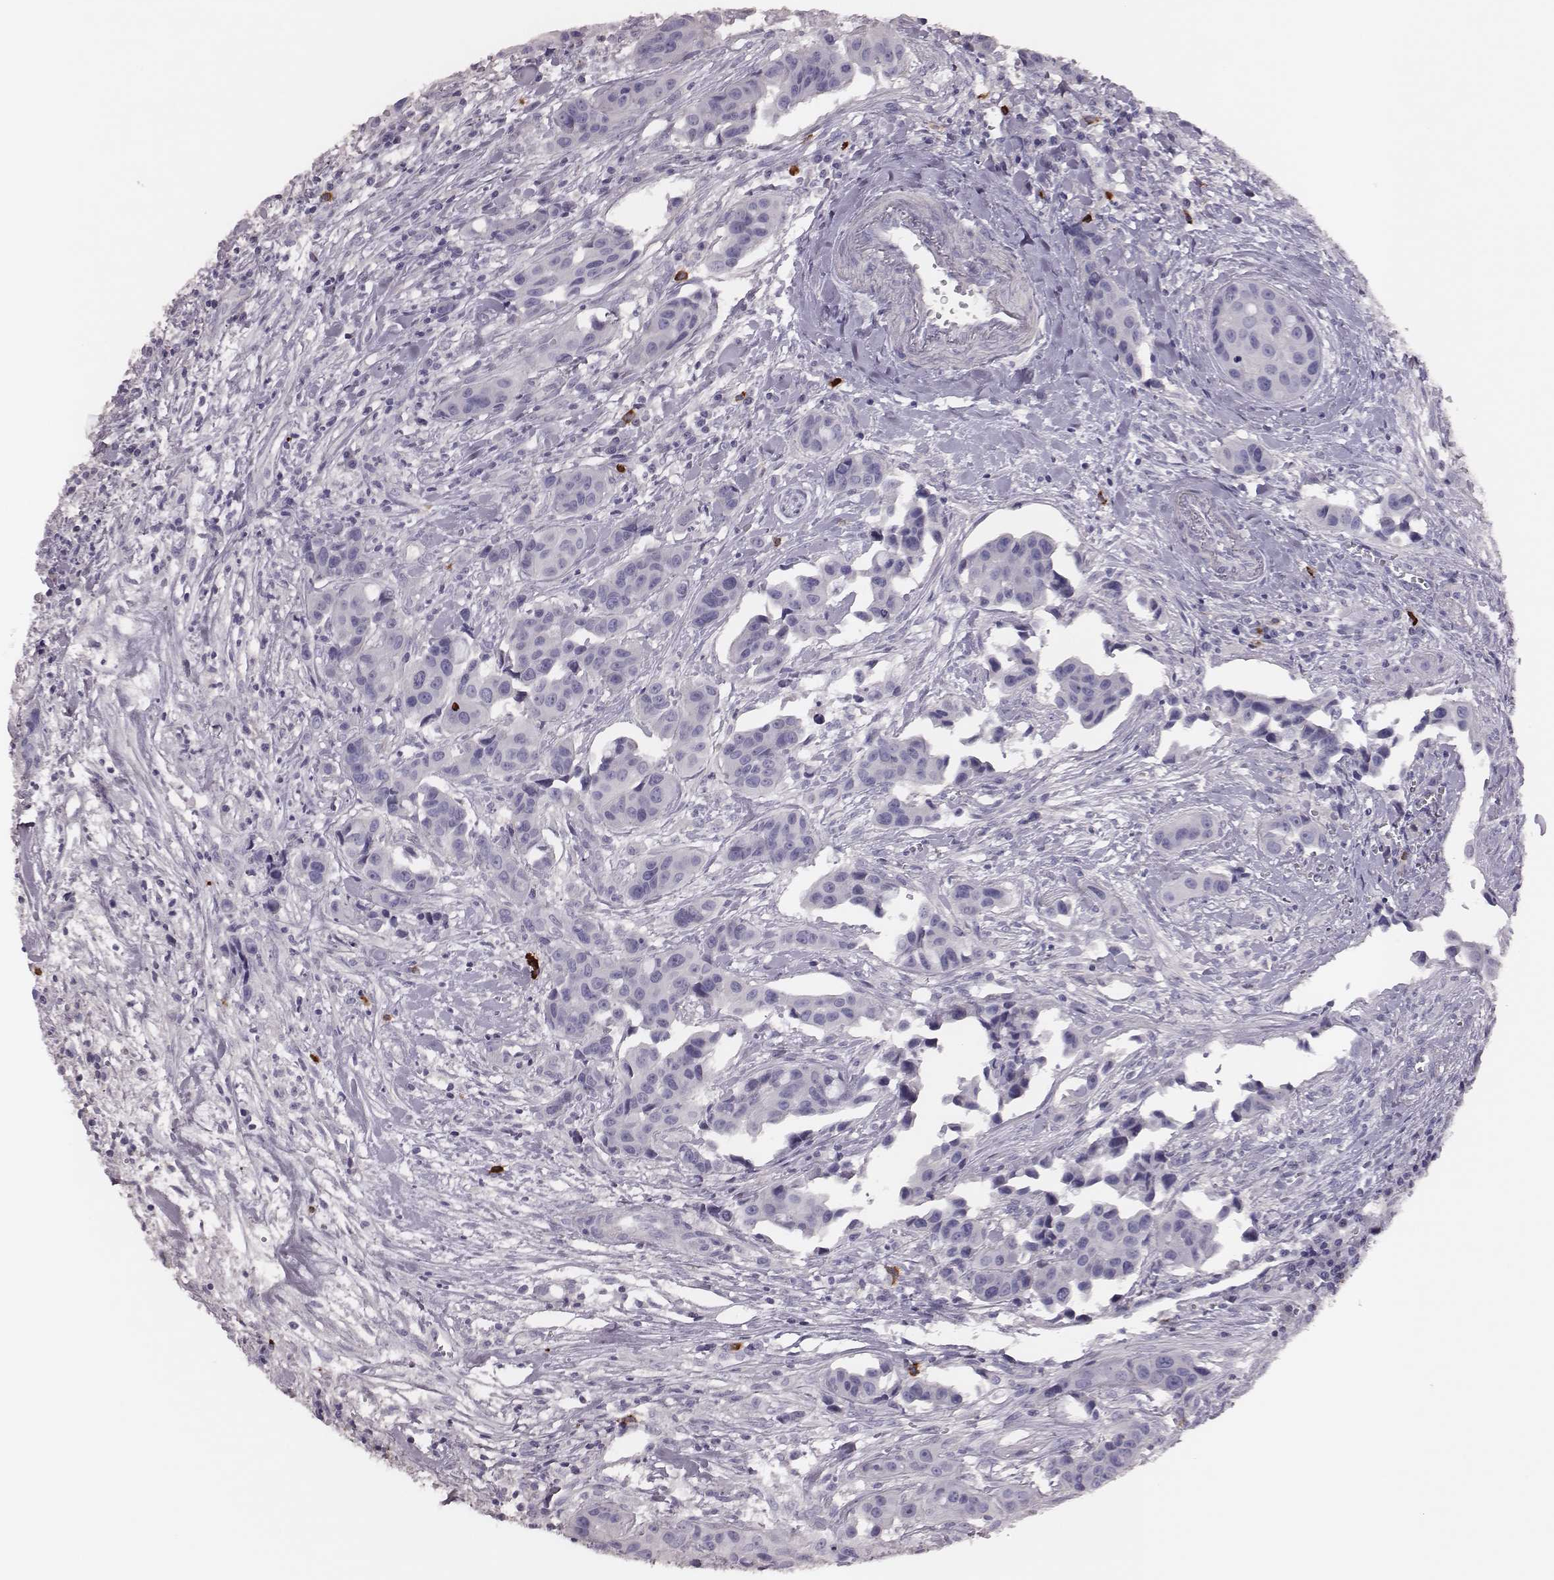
{"staining": {"intensity": "negative", "quantity": "none", "location": "none"}, "tissue": "head and neck cancer", "cell_type": "Tumor cells", "image_type": "cancer", "snomed": [{"axis": "morphology", "description": "Adenocarcinoma, NOS"}, {"axis": "topography", "description": "Head-Neck"}], "caption": "Immunohistochemistry (IHC) image of human head and neck cancer (adenocarcinoma) stained for a protein (brown), which displays no positivity in tumor cells.", "gene": "P2RY10", "patient": {"sex": "male", "age": 76}}